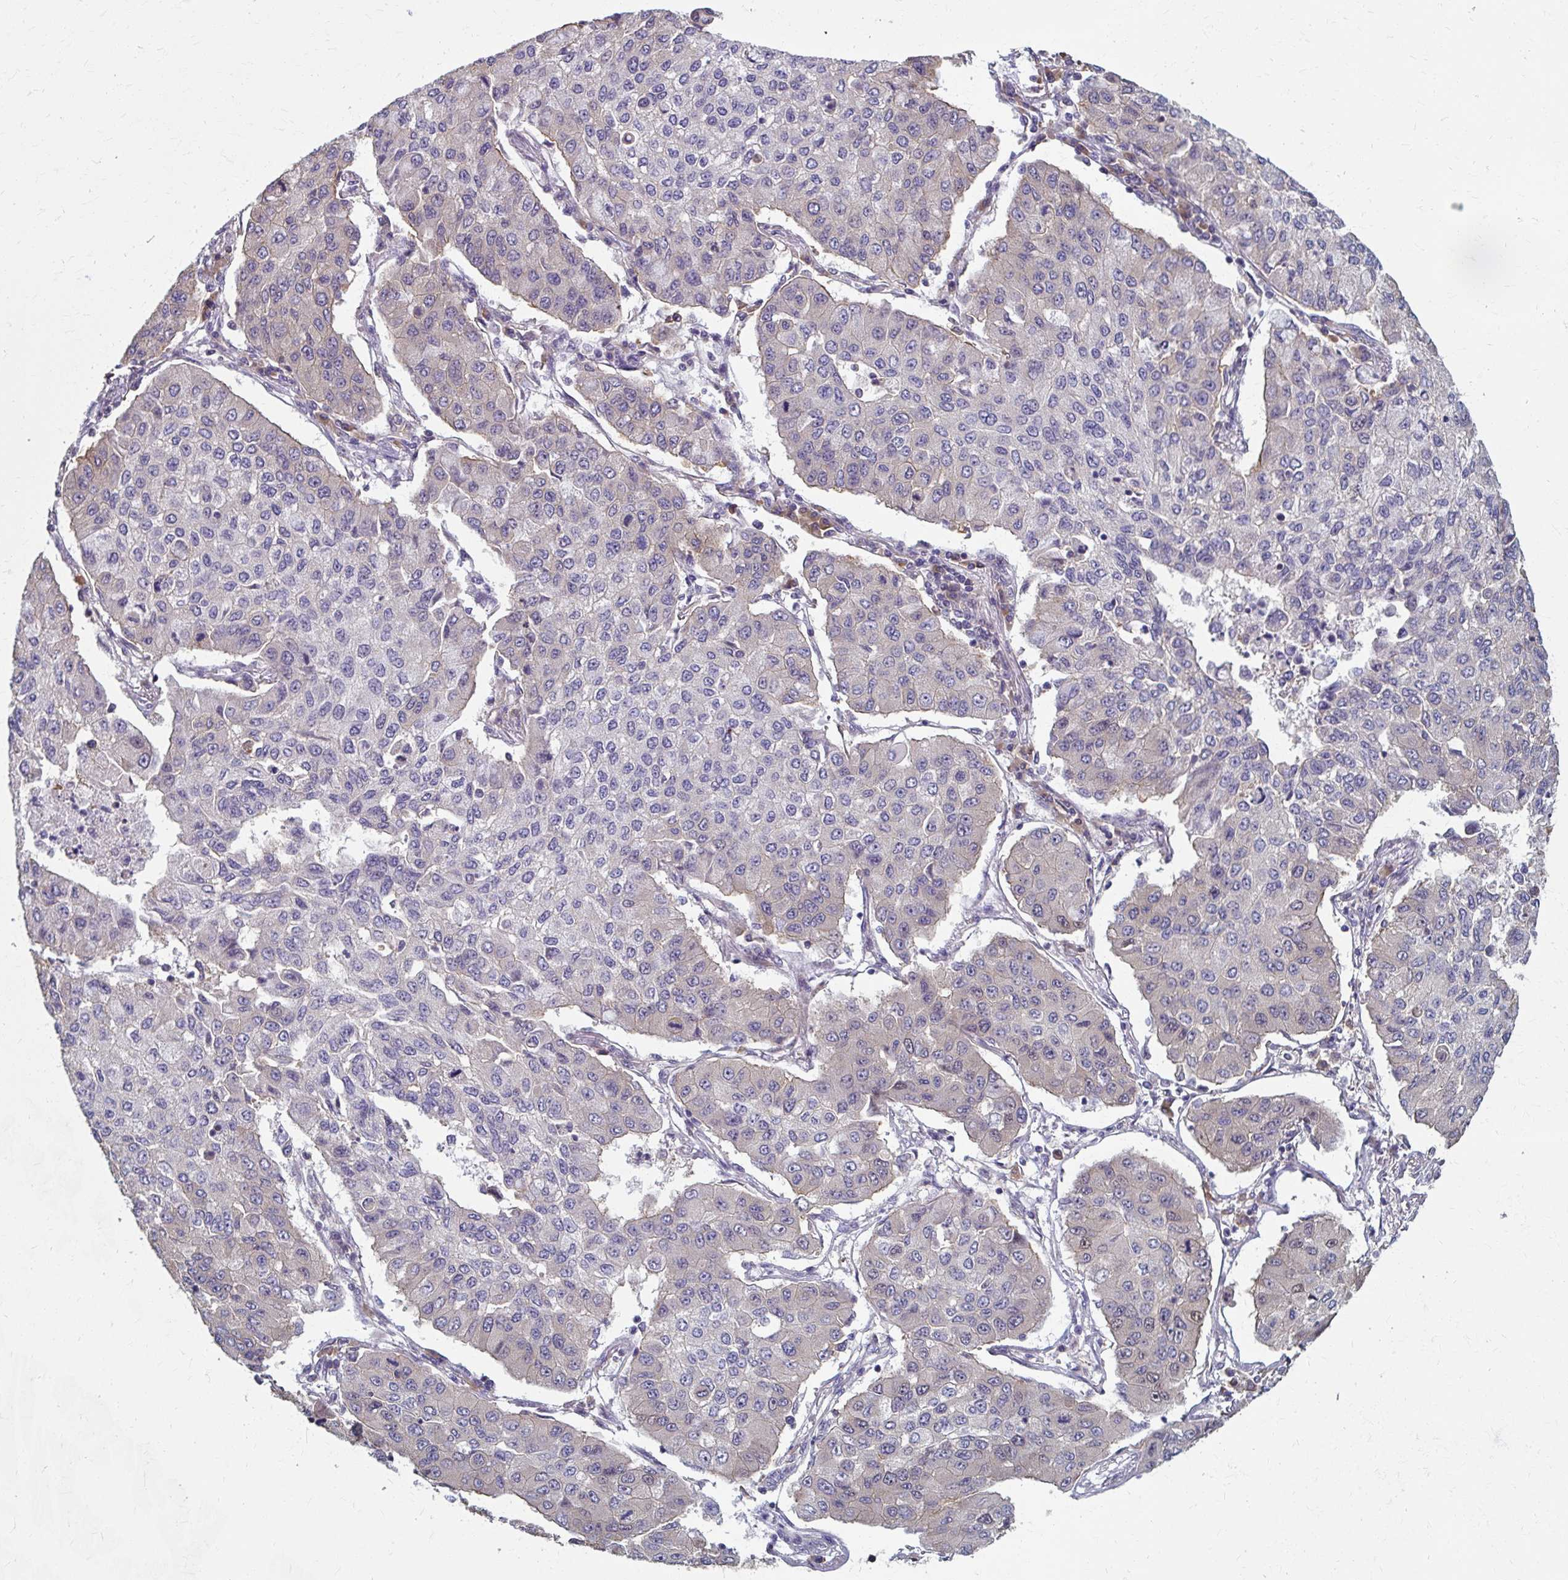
{"staining": {"intensity": "negative", "quantity": "none", "location": "none"}, "tissue": "lung cancer", "cell_type": "Tumor cells", "image_type": "cancer", "snomed": [{"axis": "morphology", "description": "Squamous cell carcinoma, NOS"}, {"axis": "topography", "description": "Lung"}], "caption": "Immunohistochemistry (IHC) photomicrograph of human lung cancer (squamous cell carcinoma) stained for a protein (brown), which demonstrates no expression in tumor cells.", "gene": "ZNF555", "patient": {"sex": "male", "age": 74}}